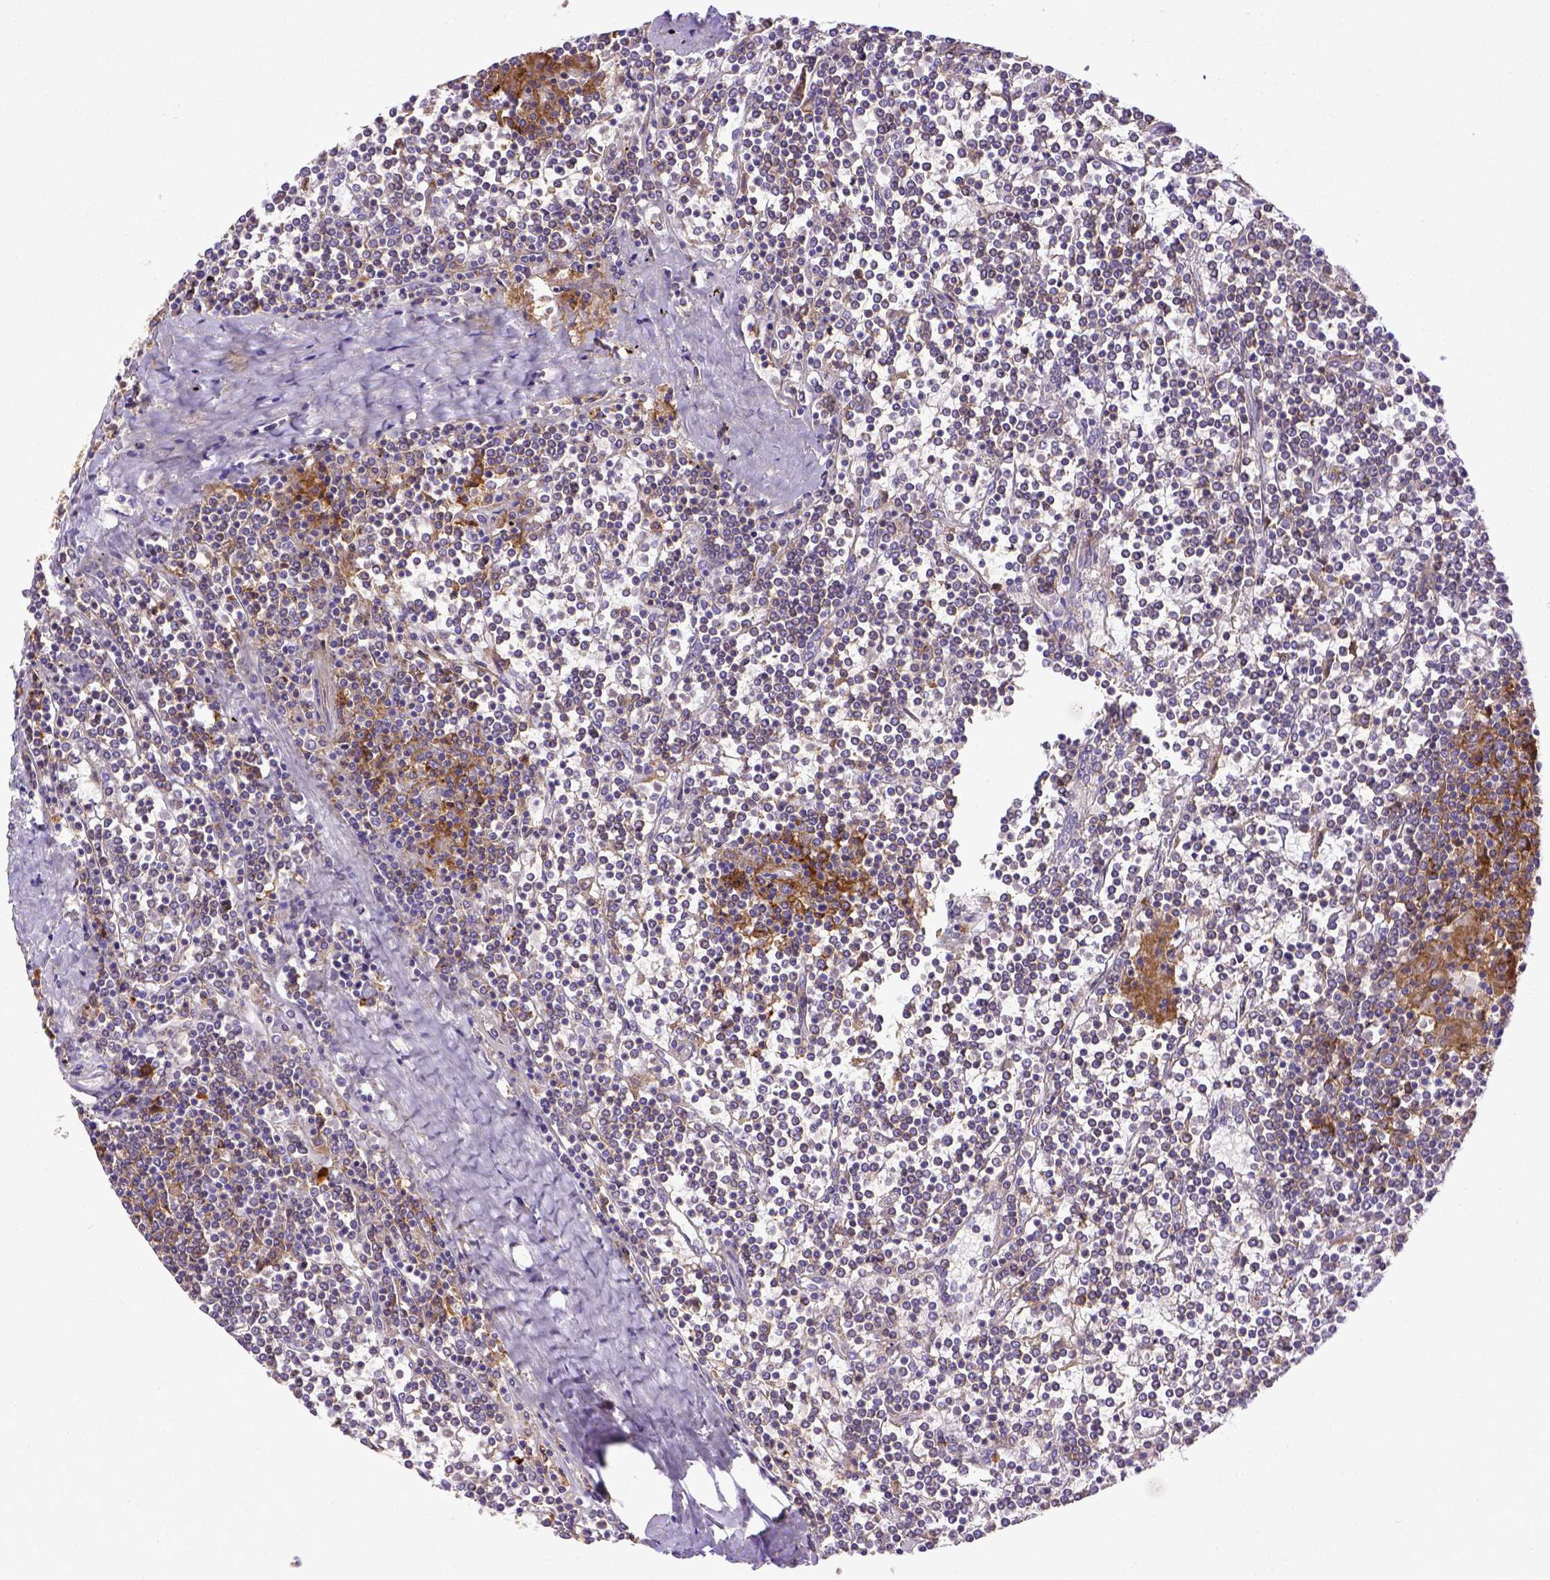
{"staining": {"intensity": "weak", "quantity": "25%-75%", "location": "cytoplasmic/membranous"}, "tissue": "lymphoma", "cell_type": "Tumor cells", "image_type": "cancer", "snomed": [{"axis": "morphology", "description": "Malignant lymphoma, non-Hodgkin's type, Low grade"}, {"axis": "topography", "description": "Spleen"}], "caption": "A low amount of weak cytoplasmic/membranous positivity is seen in about 25%-75% of tumor cells in malignant lymphoma, non-Hodgkin's type (low-grade) tissue.", "gene": "CD40", "patient": {"sex": "female", "age": 19}}